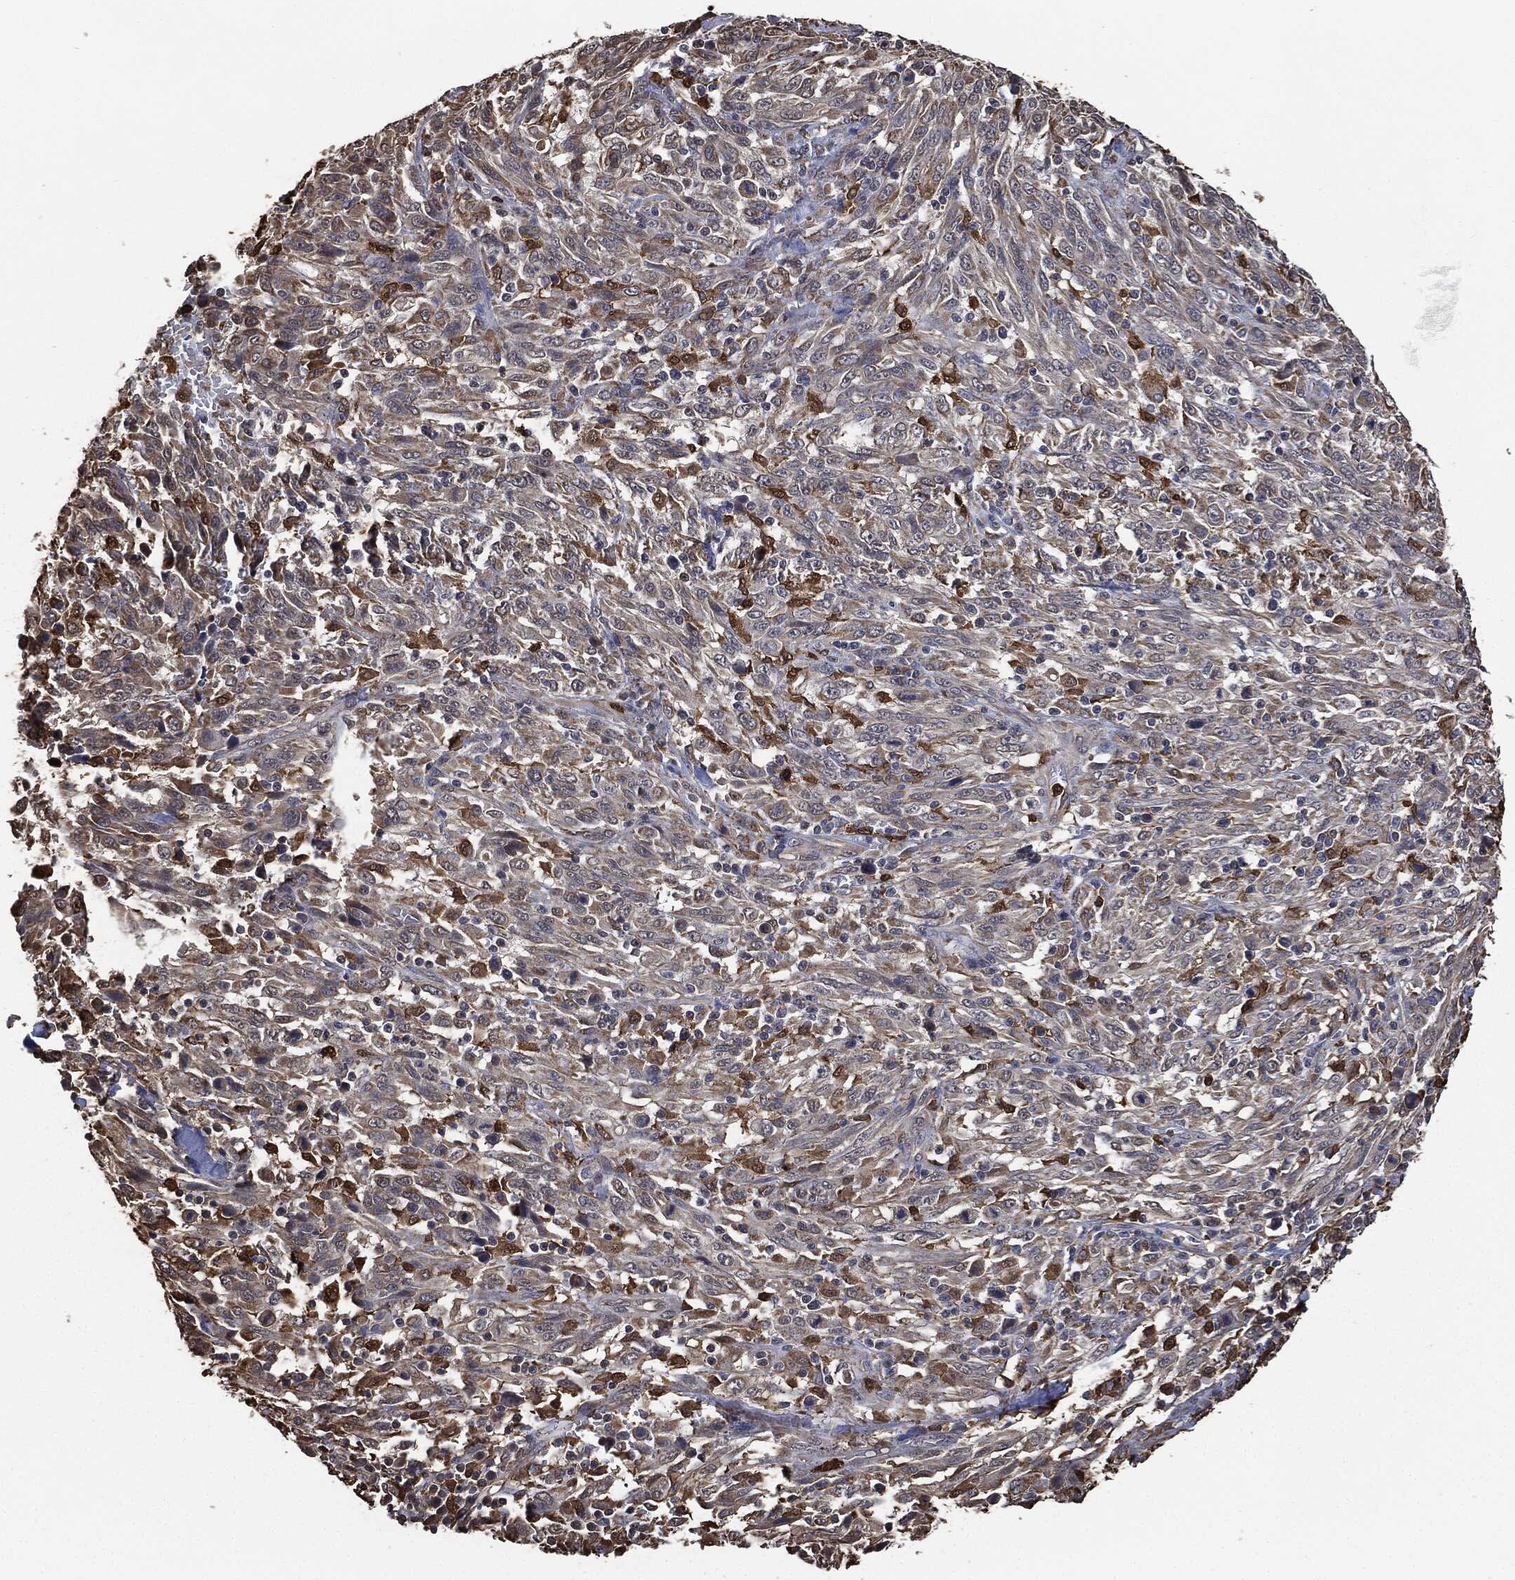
{"staining": {"intensity": "moderate", "quantity": "<25%", "location": "cytoplasmic/membranous"}, "tissue": "melanoma", "cell_type": "Tumor cells", "image_type": "cancer", "snomed": [{"axis": "morphology", "description": "Malignant melanoma, NOS"}, {"axis": "topography", "description": "Skin"}], "caption": "Protein analysis of malignant melanoma tissue demonstrates moderate cytoplasmic/membranous expression in about <25% of tumor cells.", "gene": "S100A9", "patient": {"sex": "female", "age": 91}}